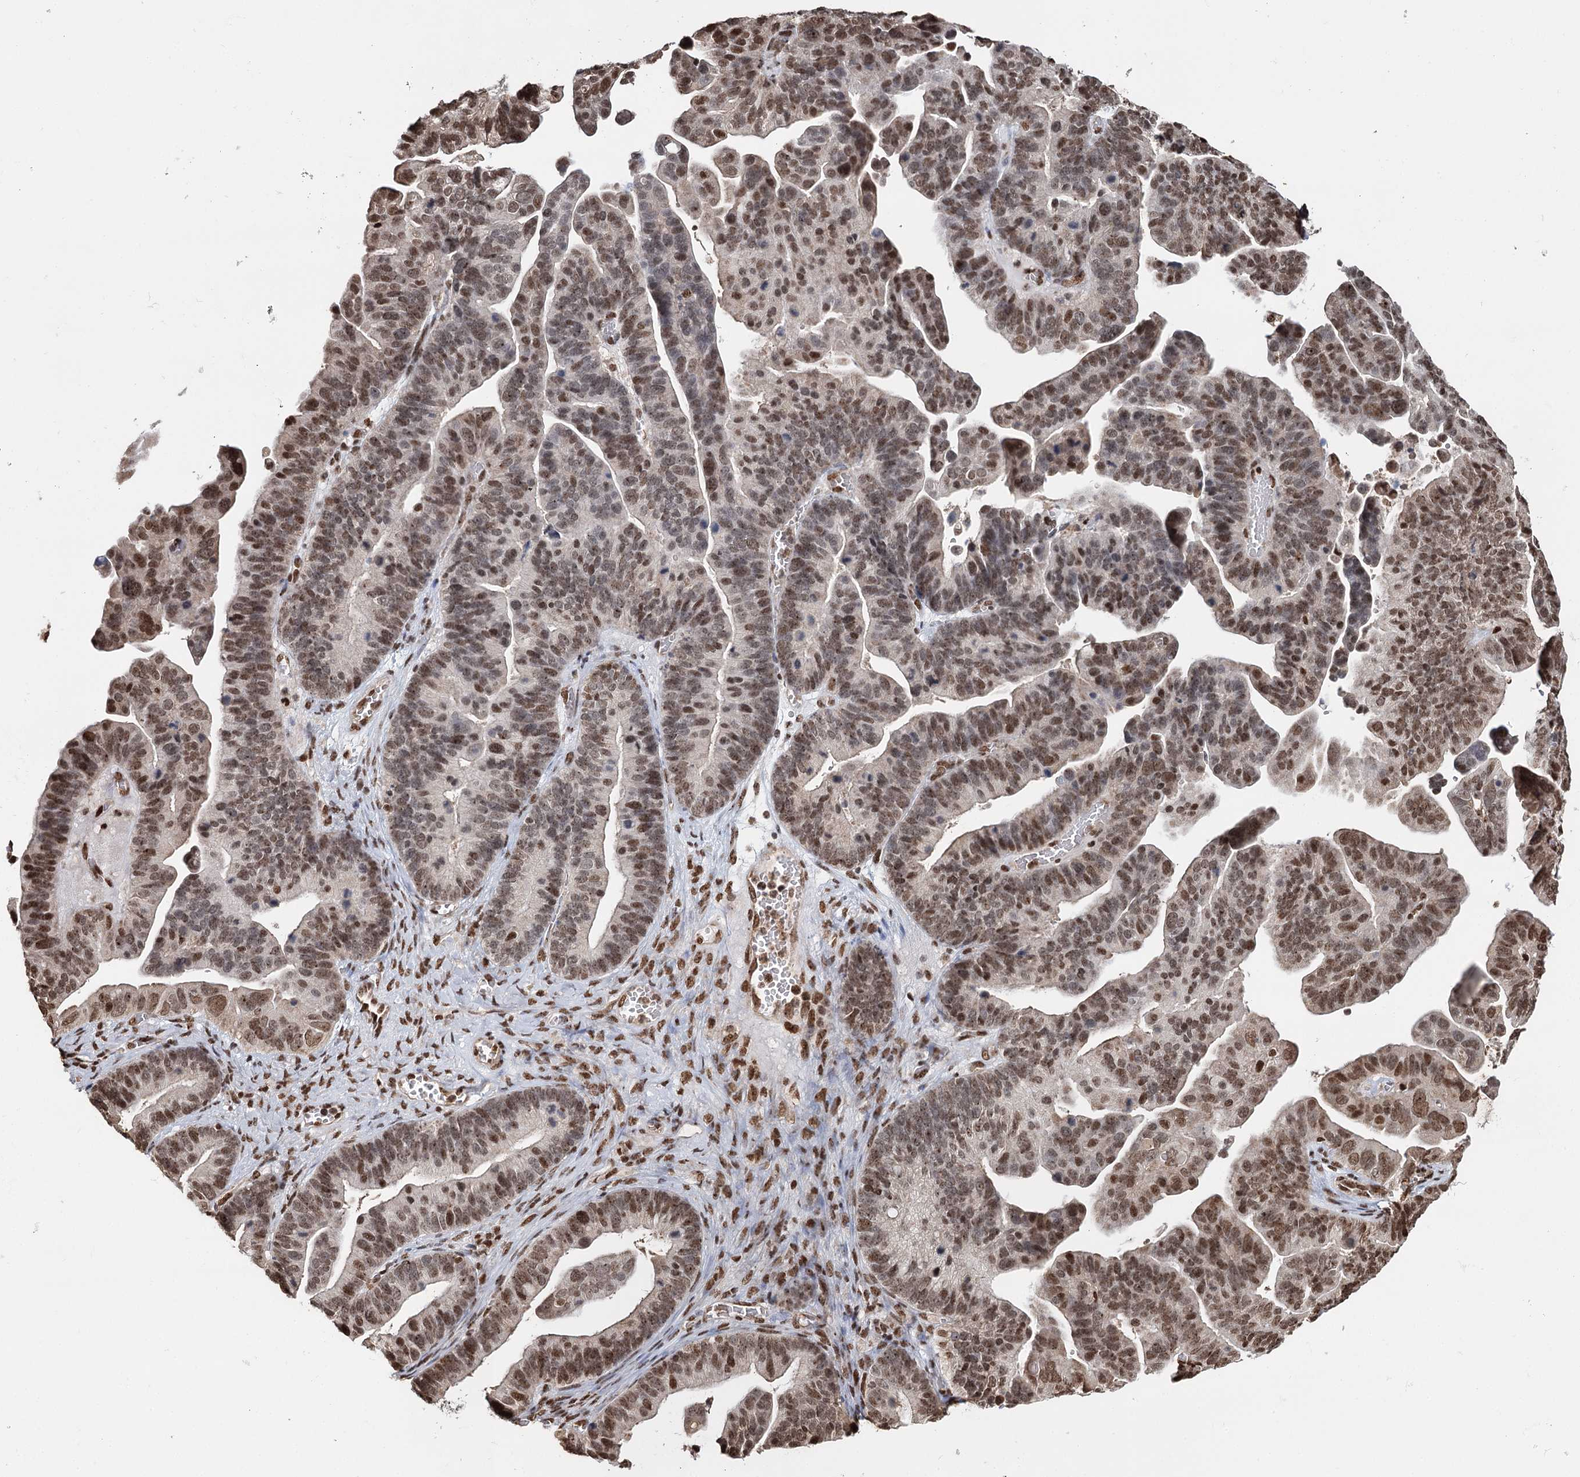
{"staining": {"intensity": "moderate", "quantity": ">75%", "location": "nuclear"}, "tissue": "ovarian cancer", "cell_type": "Tumor cells", "image_type": "cancer", "snomed": [{"axis": "morphology", "description": "Cystadenocarcinoma, serous, NOS"}, {"axis": "topography", "description": "Ovary"}], "caption": "This image reveals IHC staining of ovarian cancer (serous cystadenocarcinoma), with medium moderate nuclear staining in about >75% of tumor cells.", "gene": "RPS27A", "patient": {"sex": "female", "age": 56}}